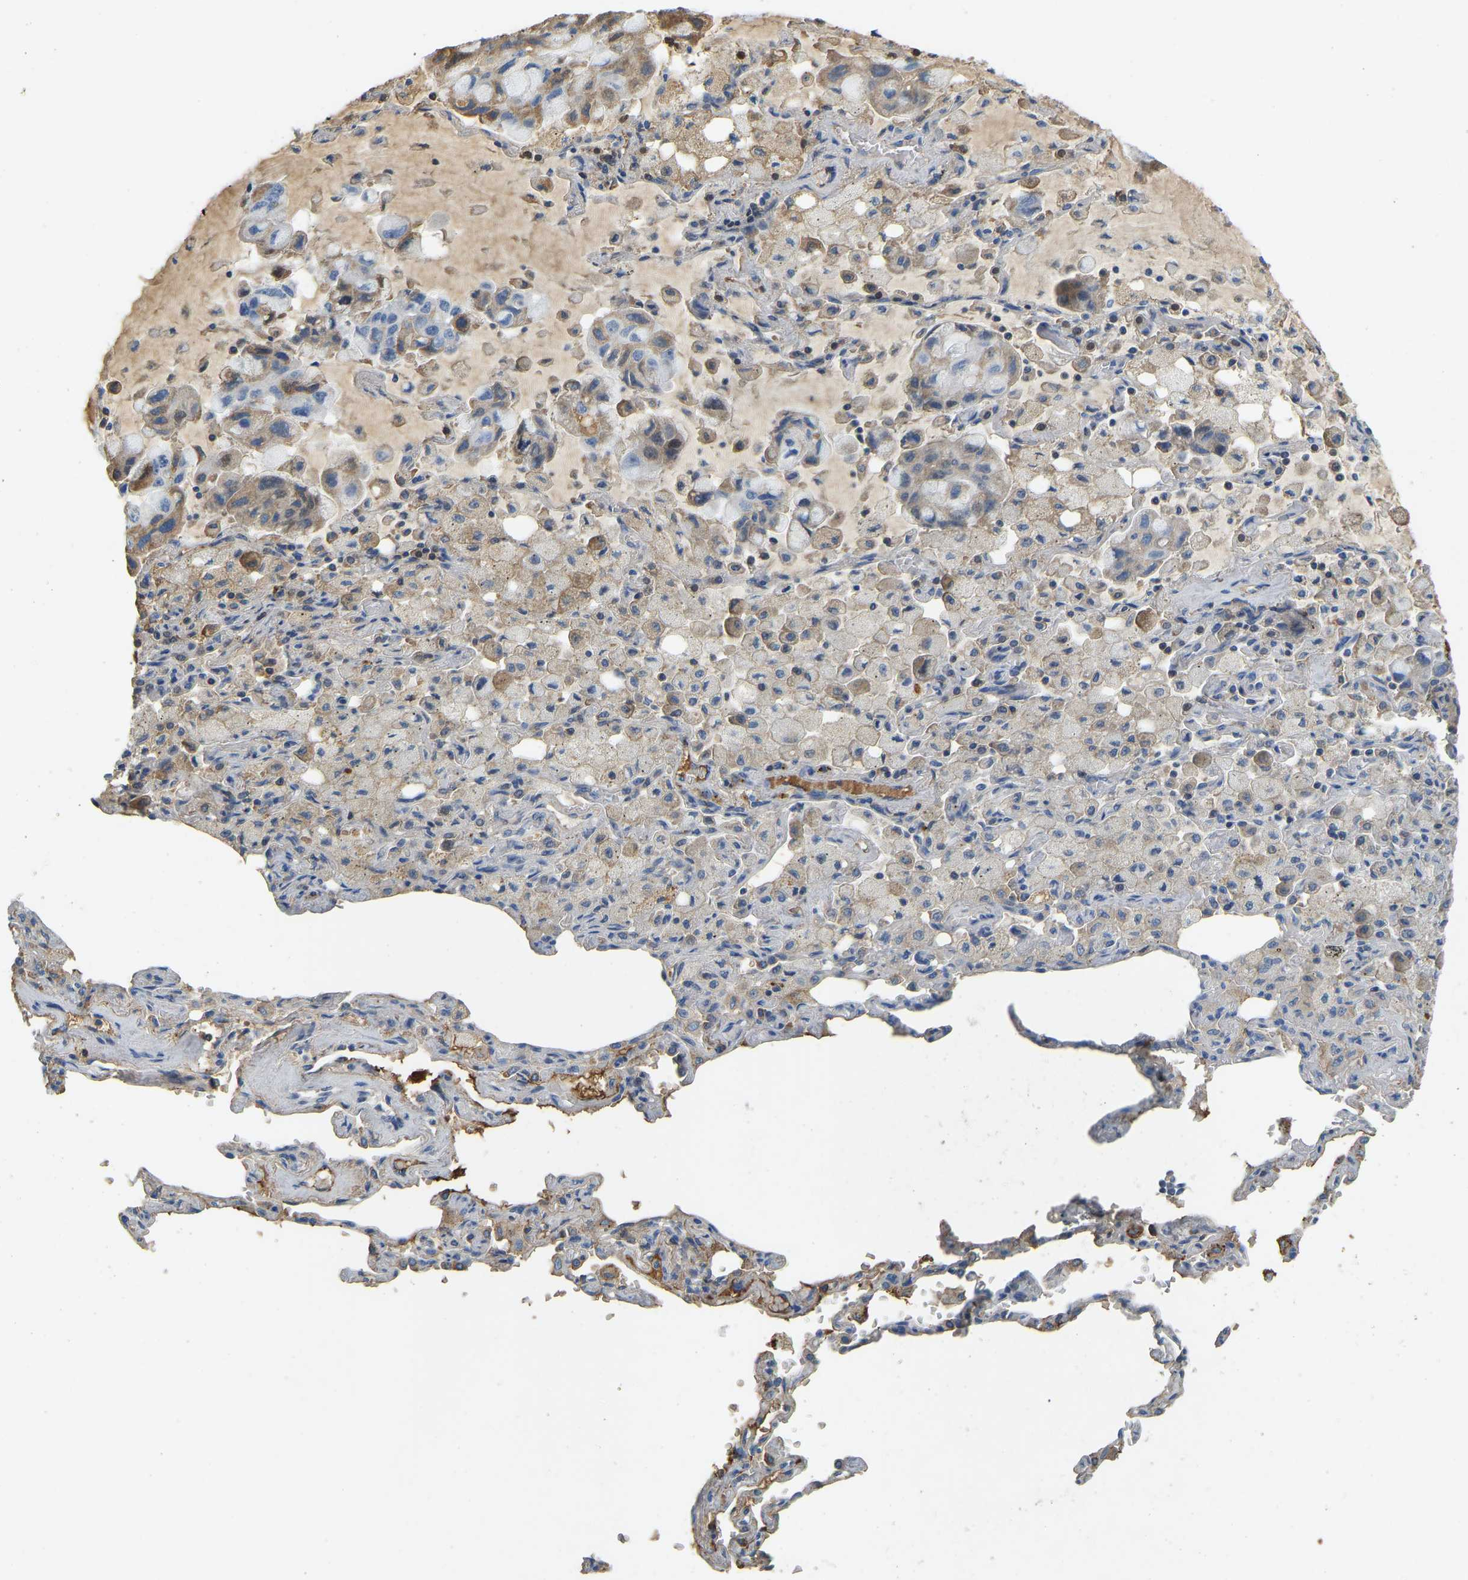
{"staining": {"intensity": "moderate", "quantity": "<25%", "location": "cytoplasmic/membranous"}, "tissue": "lung cancer", "cell_type": "Tumor cells", "image_type": "cancer", "snomed": [{"axis": "morphology", "description": "Adenocarcinoma, NOS"}, {"axis": "topography", "description": "Lung"}], "caption": "Immunohistochemical staining of human lung cancer (adenocarcinoma) shows low levels of moderate cytoplasmic/membranous expression in about <25% of tumor cells.", "gene": "THBS4", "patient": {"sex": "male", "age": 64}}